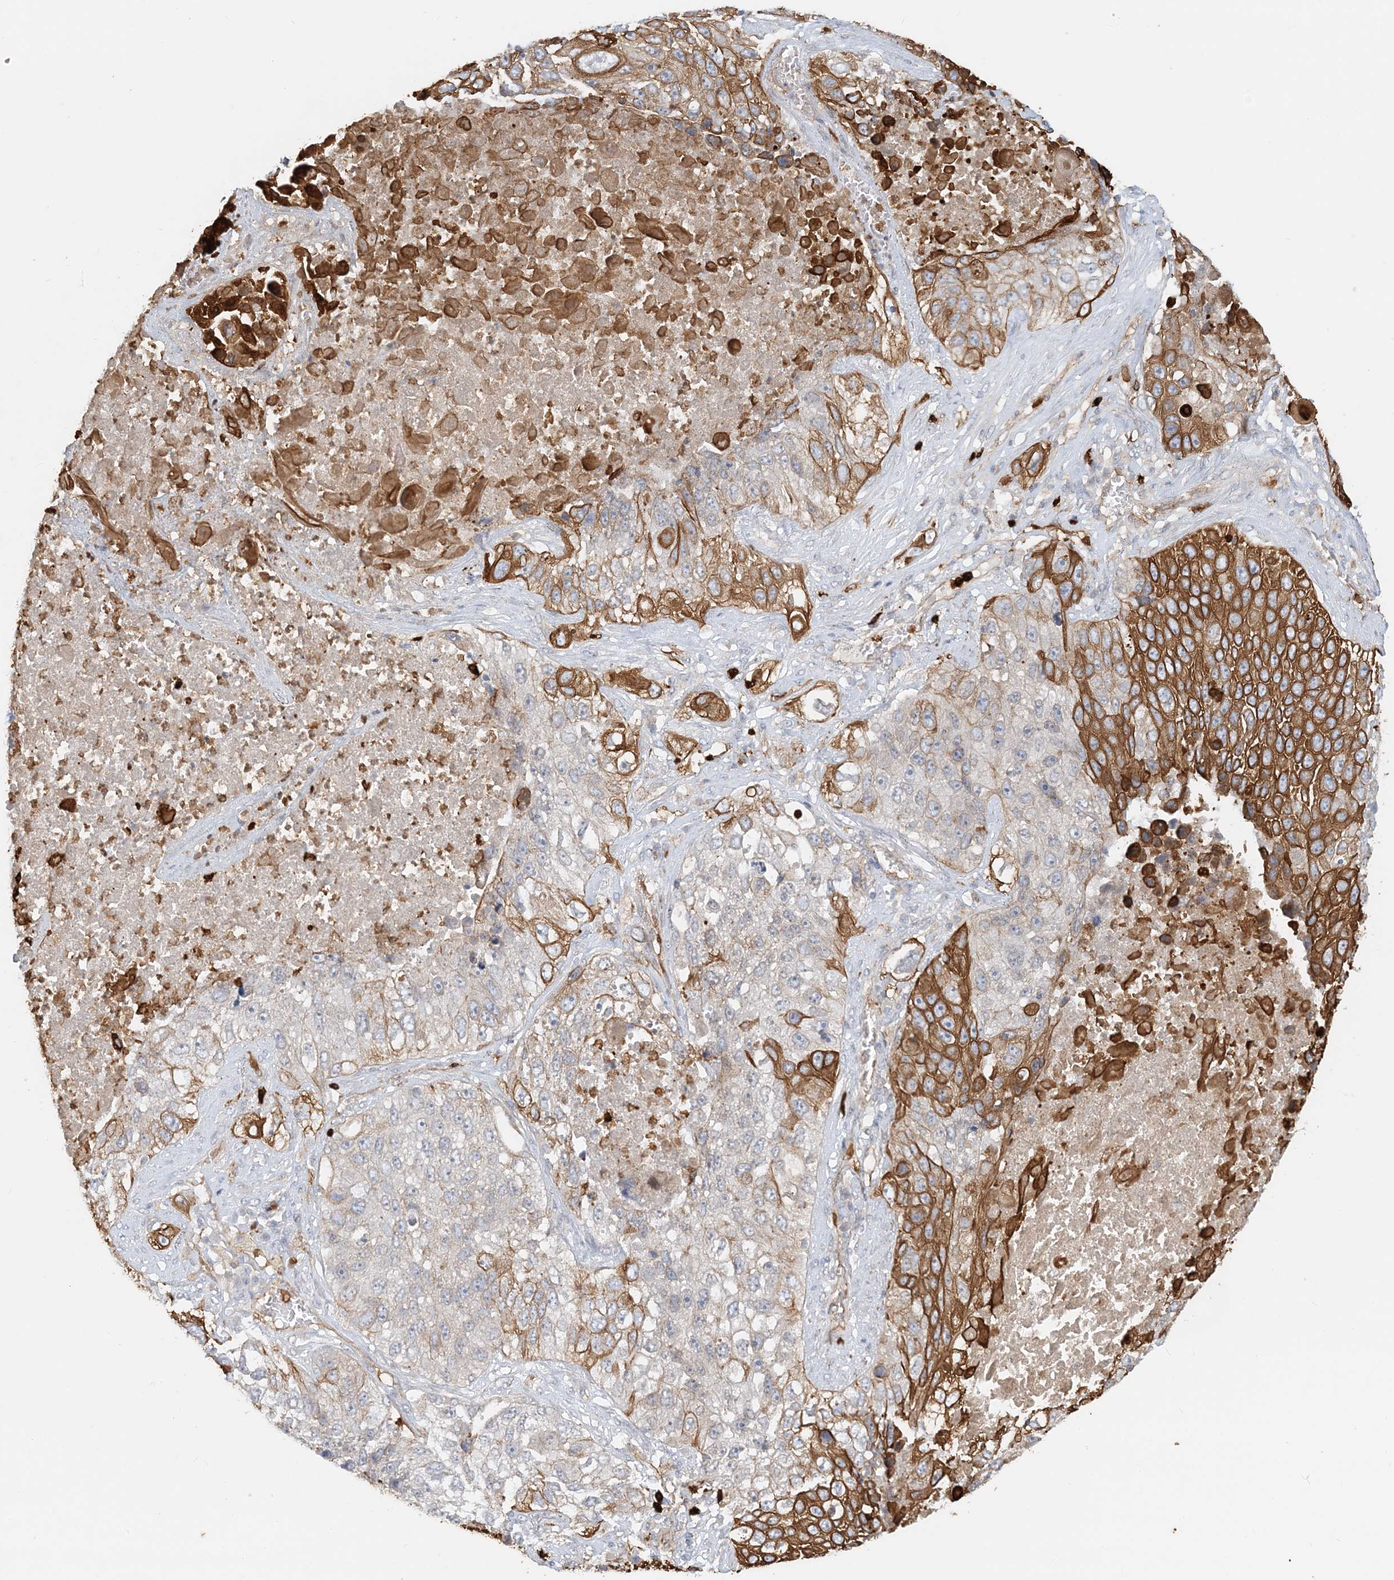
{"staining": {"intensity": "moderate", "quantity": "25%-75%", "location": "cytoplasmic/membranous"}, "tissue": "lung cancer", "cell_type": "Tumor cells", "image_type": "cancer", "snomed": [{"axis": "morphology", "description": "Squamous cell carcinoma, NOS"}, {"axis": "topography", "description": "Lung"}], "caption": "A micrograph of squamous cell carcinoma (lung) stained for a protein shows moderate cytoplasmic/membranous brown staining in tumor cells.", "gene": "DNAH1", "patient": {"sex": "male", "age": 61}}